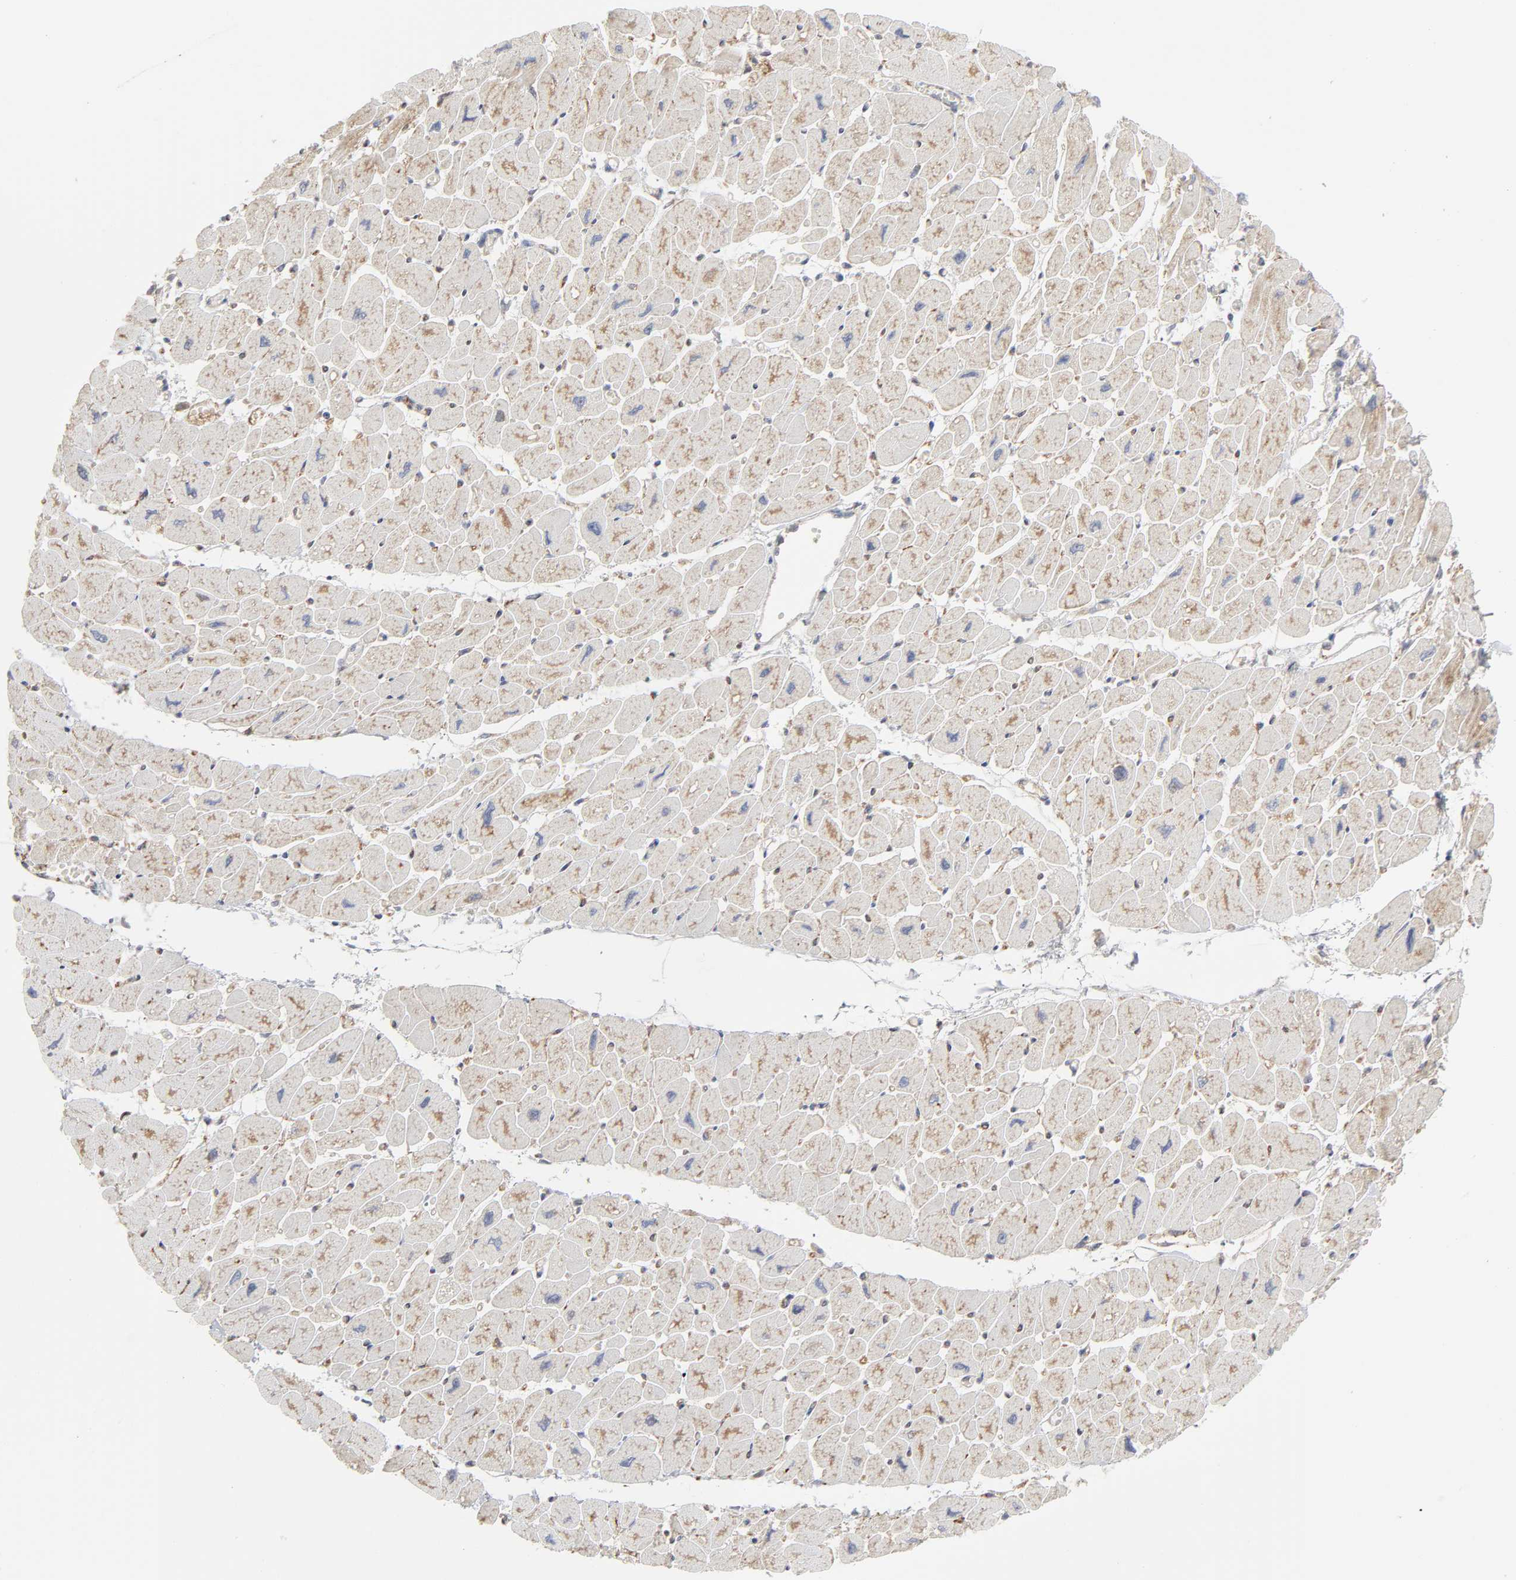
{"staining": {"intensity": "weak", "quantity": ">75%", "location": "cytoplasmic/membranous"}, "tissue": "heart muscle", "cell_type": "Cardiomyocytes", "image_type": "normal", "snomed": [{"axis": "morphology", "description": "Normal tissue, NOS"}, {"axis": "topography", "description": "Heart"}], "caption": "Immunohistochemistry (IHC) photomicrograph of normal human heart muscle stained for a protein (brown), which displays low levels of weak cytoplasmic/membranous staining in about >75% of cardiomyocytes.", "gene": "POMT2", "patient": {"sex": "female", "age": 54}}